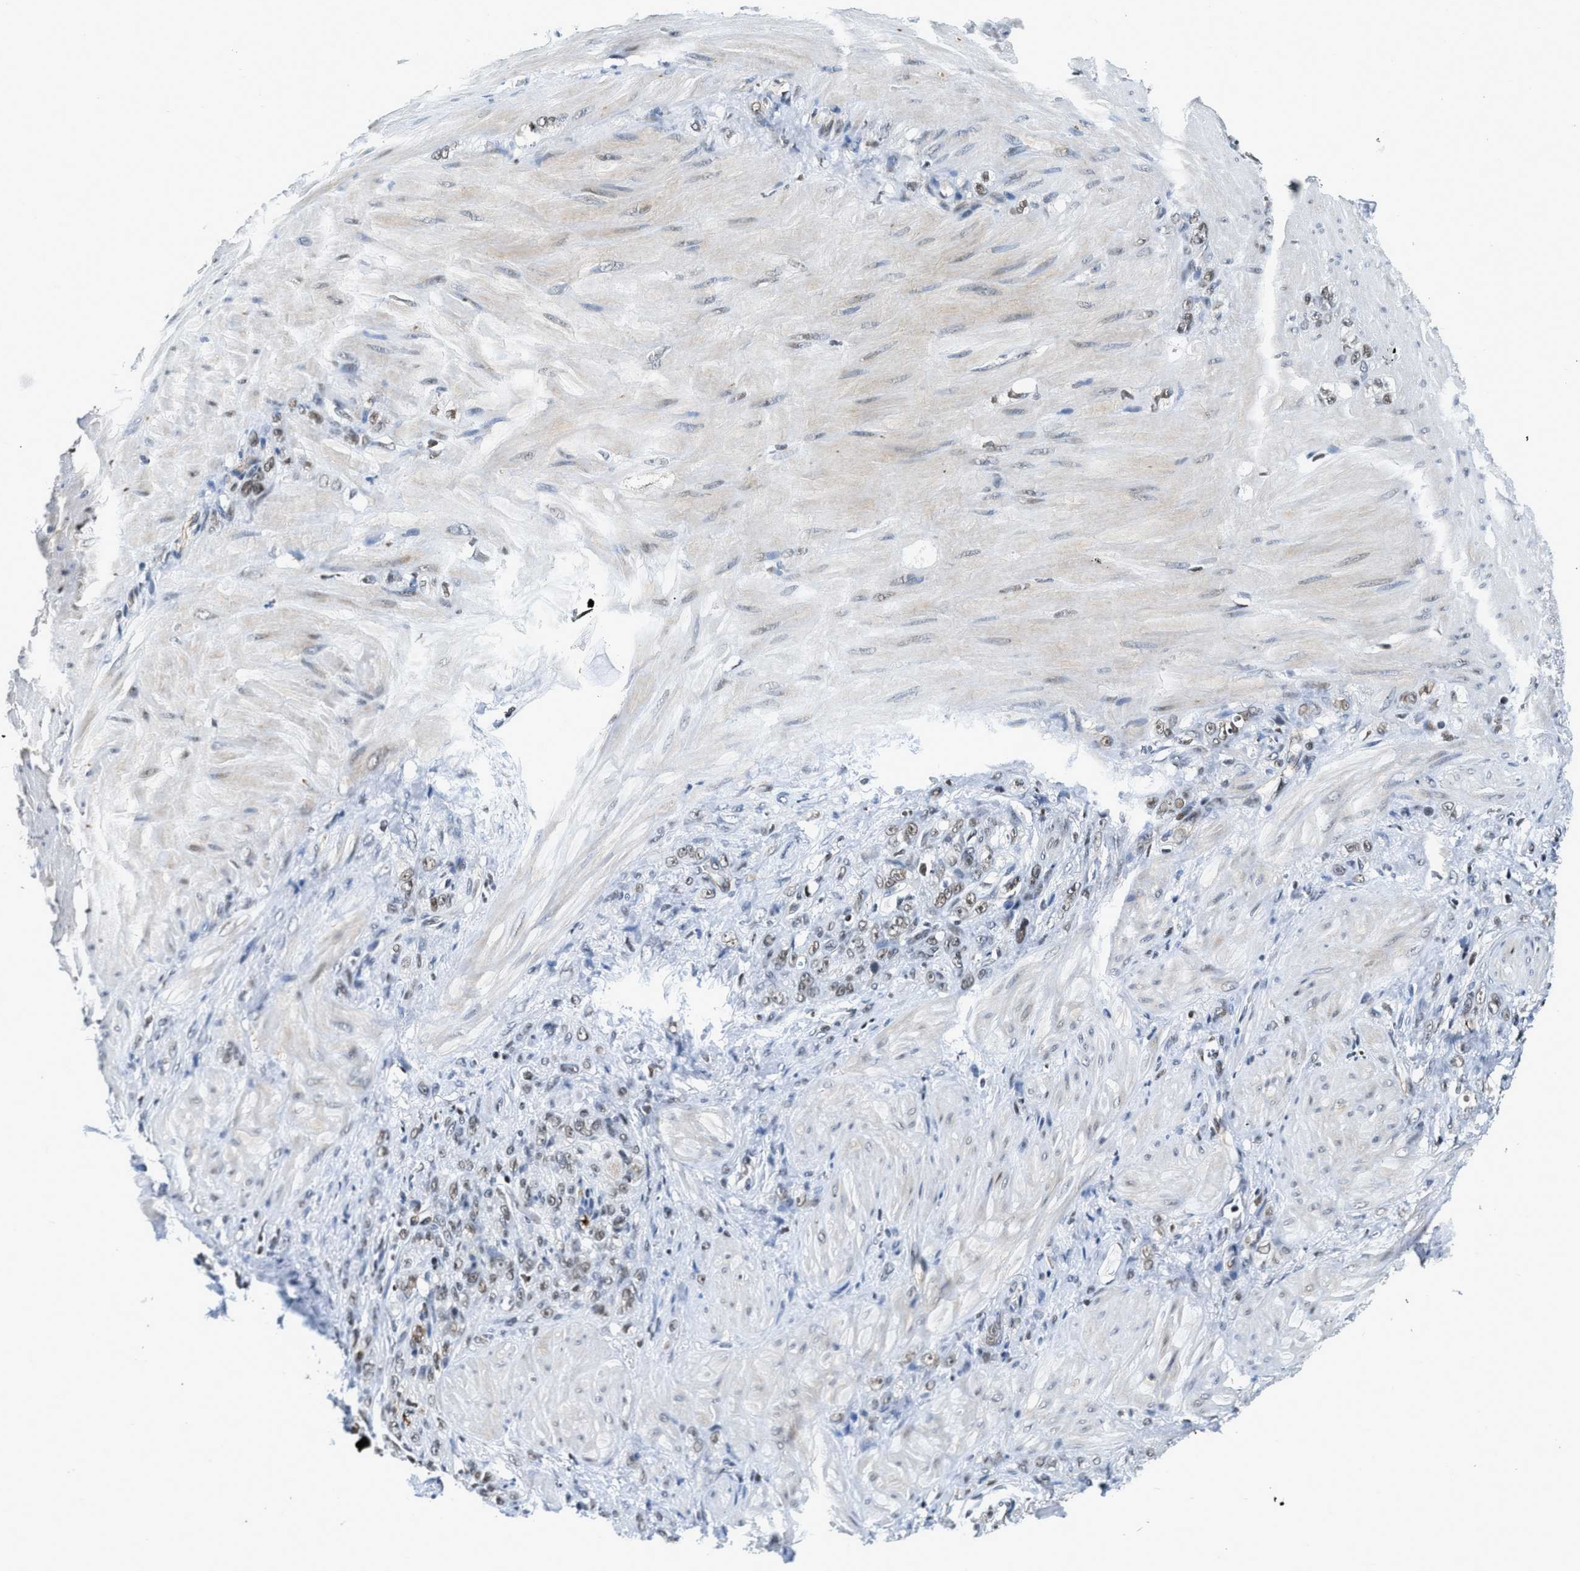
{"staining": {"intensity": "weak", "quantity": ">75%", "location": "nuclear"}, "tissue": "stomach cancer", "cell_type": "Tumor cells", "image_type": "cancer", "snomed": [{"axis": "morphology", "description": "Normal tissue, NOS"}, {"axis": "morphology", "description": "Adenocarcinoma, NOS"}, {"axis": "topography", "description": "Stomach"}], "caption": "Weak nuclear protein staining is seen in approximately >75% of tumor cells in stomach cancer.", "gene": "CCNE1", "patient": {"sex": "male", "age": 82}}